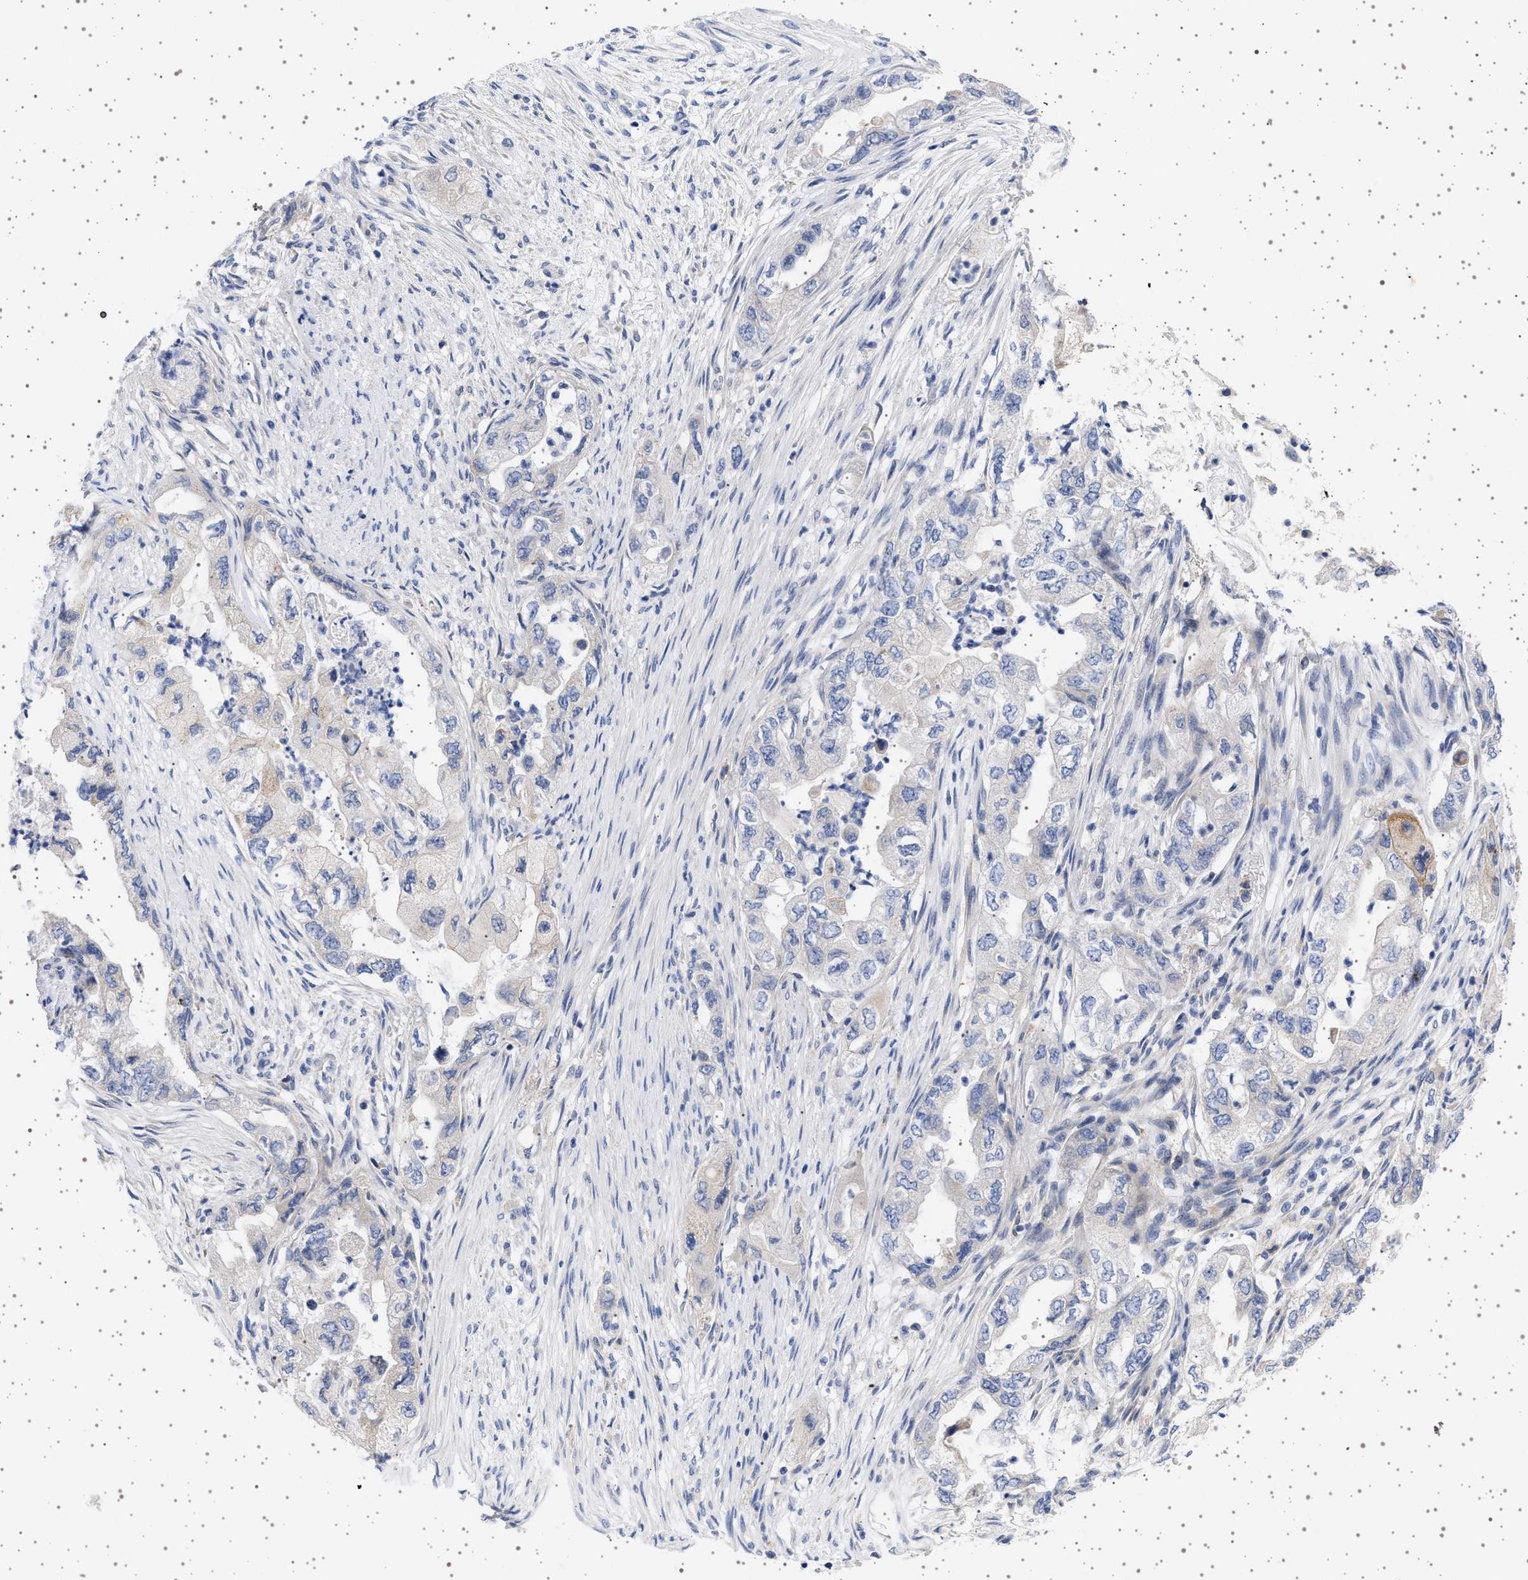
{"staining": {"intensity": "negative", "quantity": "none", "location": "none"}, "tissue": "pancreatic cancer", "cell_type": "Tumor cells", "image_type": "cancer", "snomed": [{"axis": "morphology", "description": "Adenocarcinoma, NOS"}, {"axis": "topography", "description": "Pancreas"}], "caption": "Adenocarcinoma (pancreatic) stained for a protein using immunohistochemistry (IHC) shows no expression tumor cells.", "gene": "TRMT10B", "patient": {"sex": "female", "age": 73}}